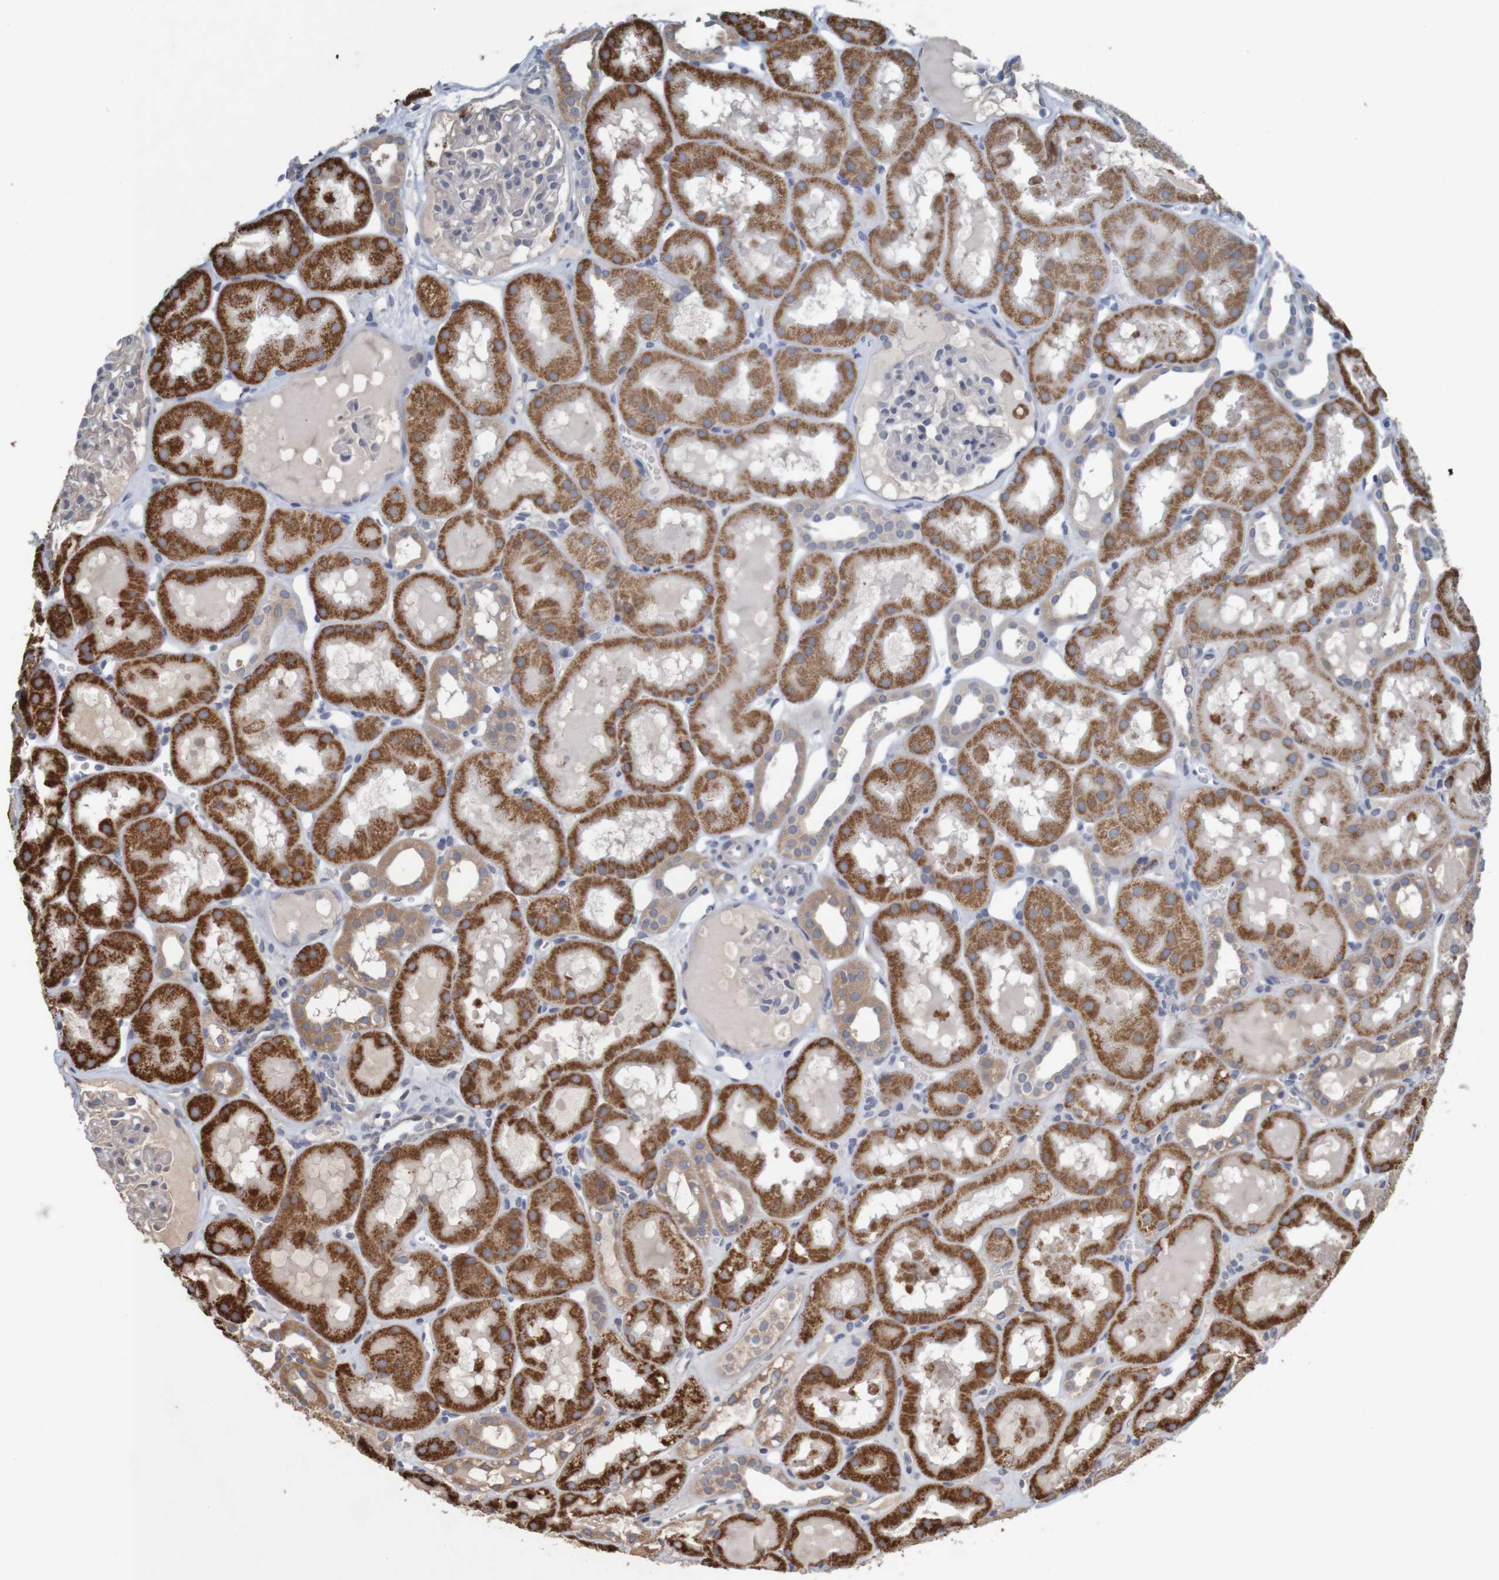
{"staining": {"intensity": "negative", "quantity": "none", "location": "none"}, "tissue": "kidney", "cell_type": "Cells in glomeruli", "image_type": "normal", "snomed": [{"axis": "morphology", "description": "Normal tissue, NOS"}, {"axis": "topography", "description": "Kidney"}, {"axis": "topography", "description": "Urinary bladder"}], "caption": "An image of kidney stained for a protein displays no brown staining in cells in glomeruli.", "gene": "B3GAT2", "patient": {"sex": "male", "age": 16}}